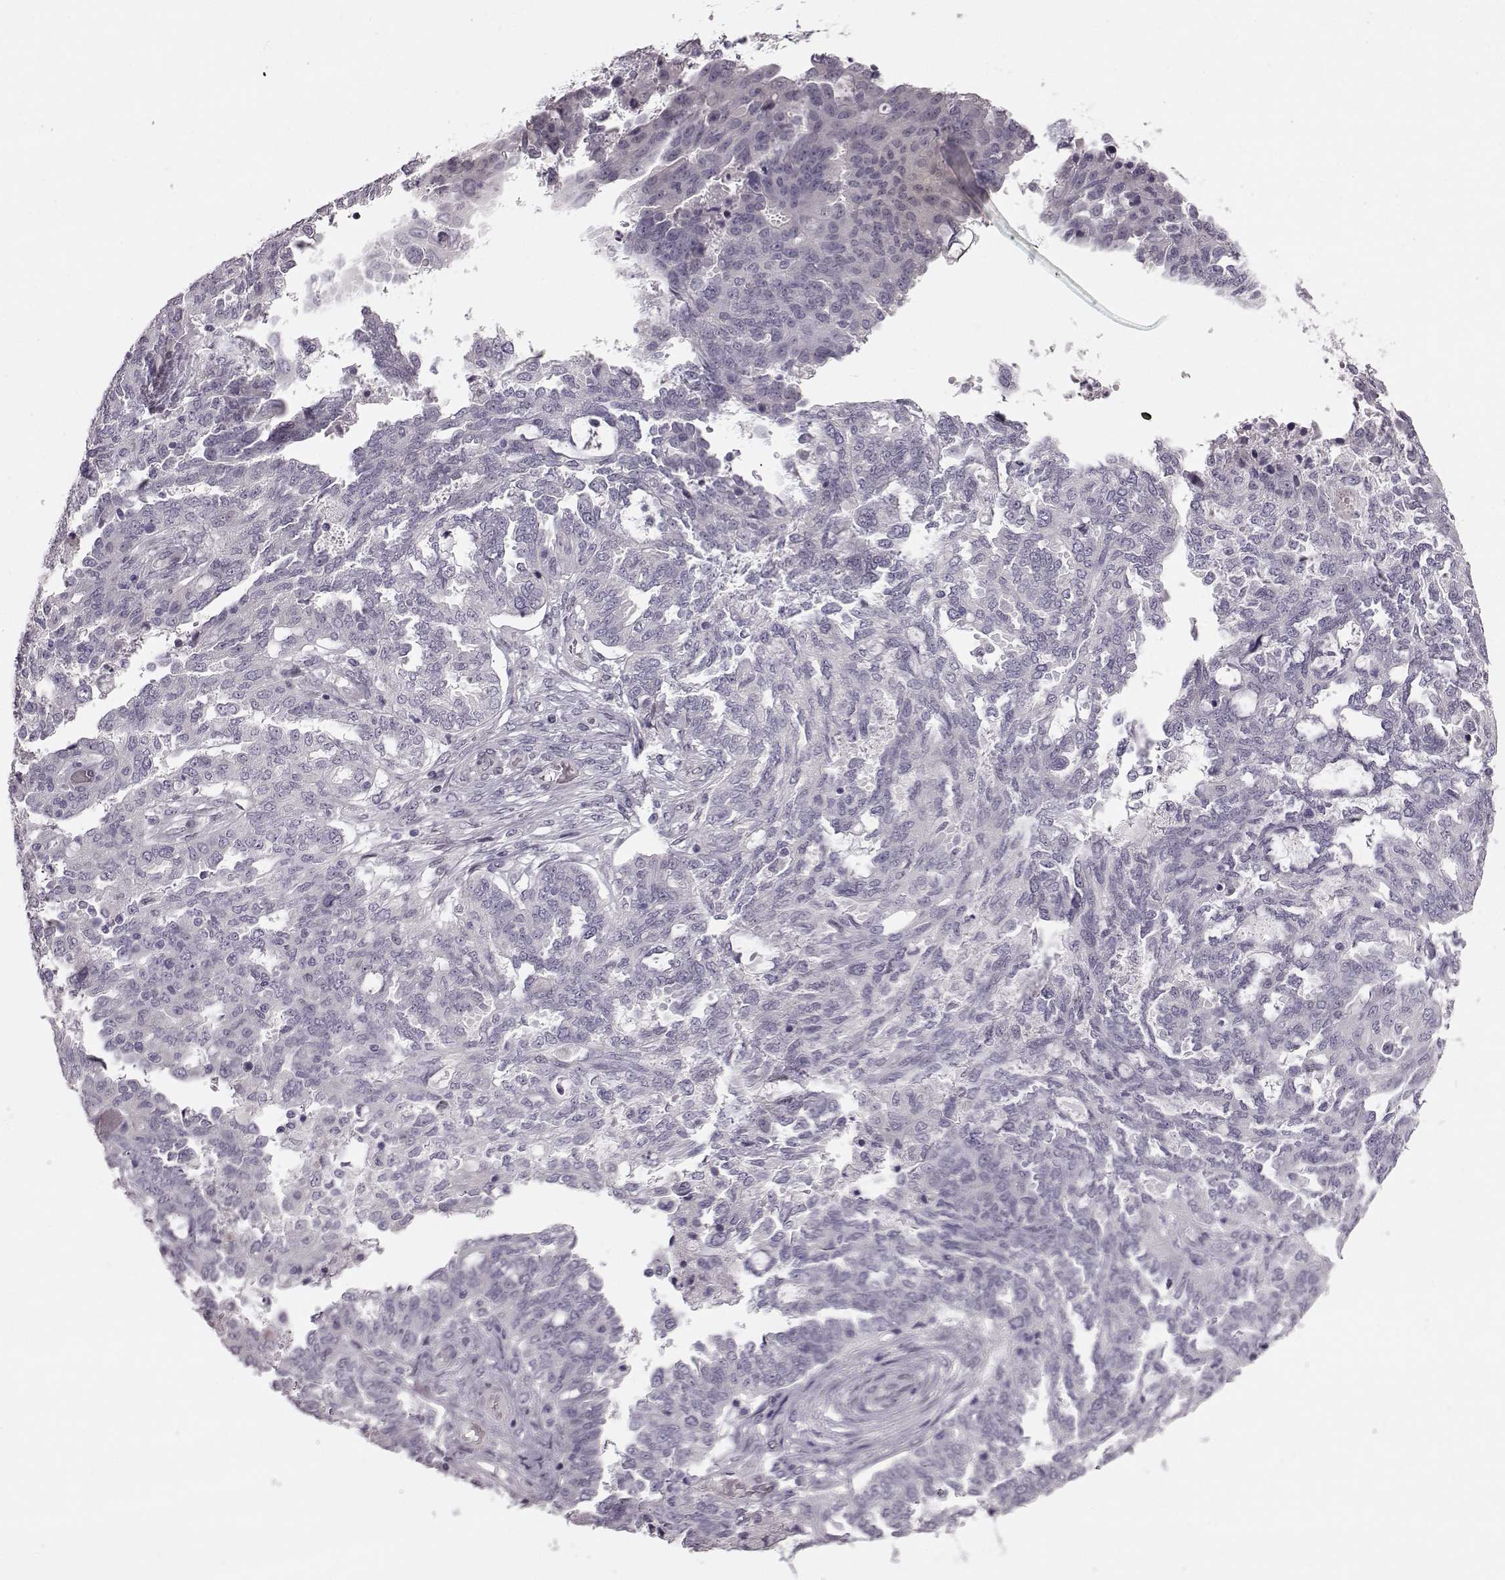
{"staining": {"intensity": "negative", "quantity": "none", "location": "none"}, "tissue": "ovarian cancer", "cell_type": "Tumor cells", "image_type": "cancer", "snomed": [{"axis": "morphology", "description": "Cystadenocarcinoma, serous, NOS"}, {"axis": "topography", "description": "Ovary"}], "caption": "Protein analysis of ovarian cancer (serous cystadenocarcinoma) shows no significant staining in tumor cells. (Immunohistochemistry (ihc), brightfield microscopy, high magnification).", "gene": "TCHHL1", "patient": {"sex": "female", "age": 67}}